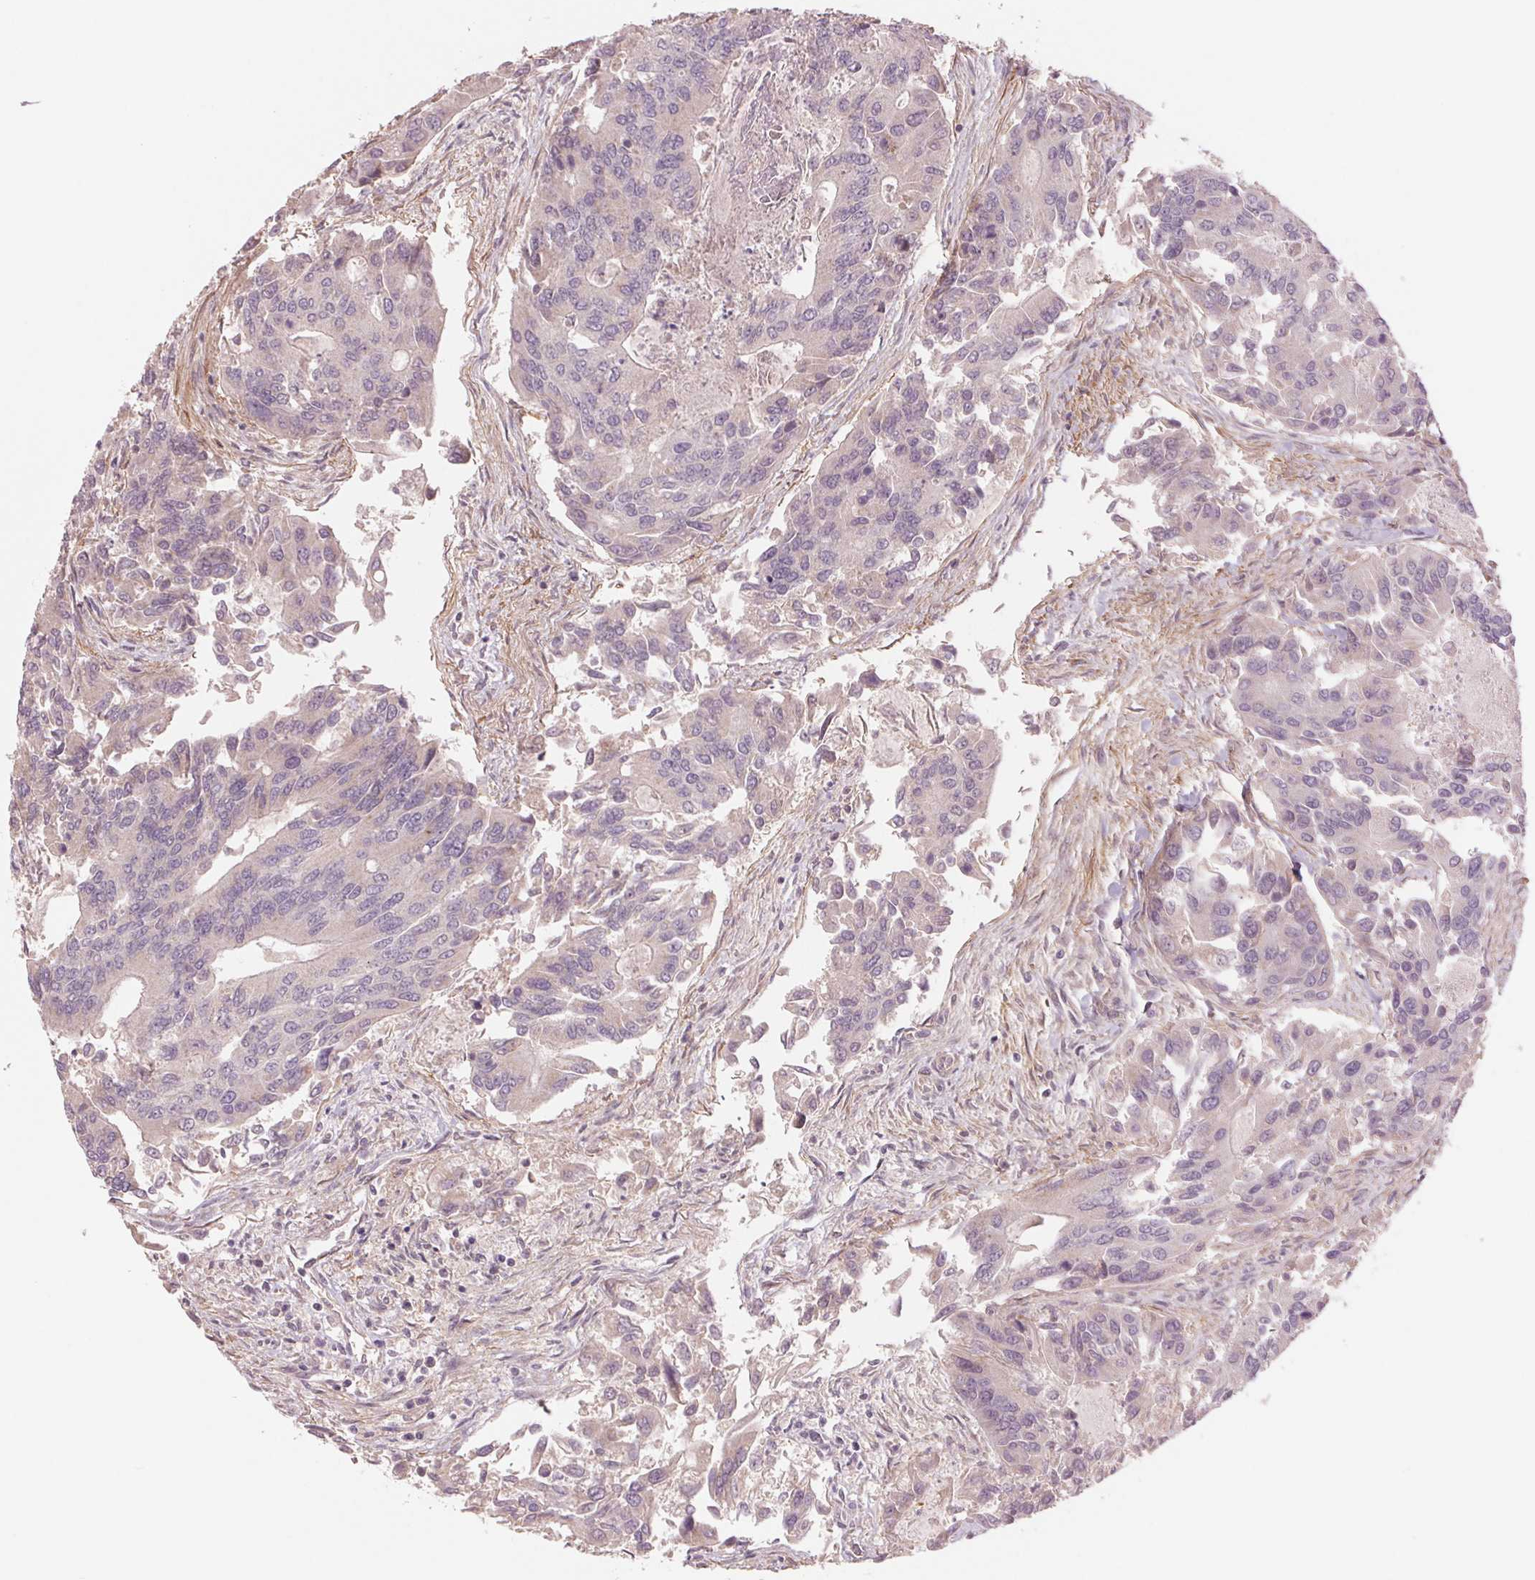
{"staining": {"intensity": "negative", "quantity": "none", "location": "none"}, "tissue": "colorectal cancer", "cell_type": "Tumor cells", "image_type": "cancer", "snomed": [{"axis": "morphology", "description": "Adenocarcinoma, NOS"}, {"axis": "topography", "description": "Colon"}], "caption": "Tumor cells show no significant protein positivity in colorectal cancer. (Brightfield microscopy of DAB (3,3'-diaminobenzidine) IHC at high magnification).", "gene": "PPIA", "patient": {"sex": "female", "age": 67}}